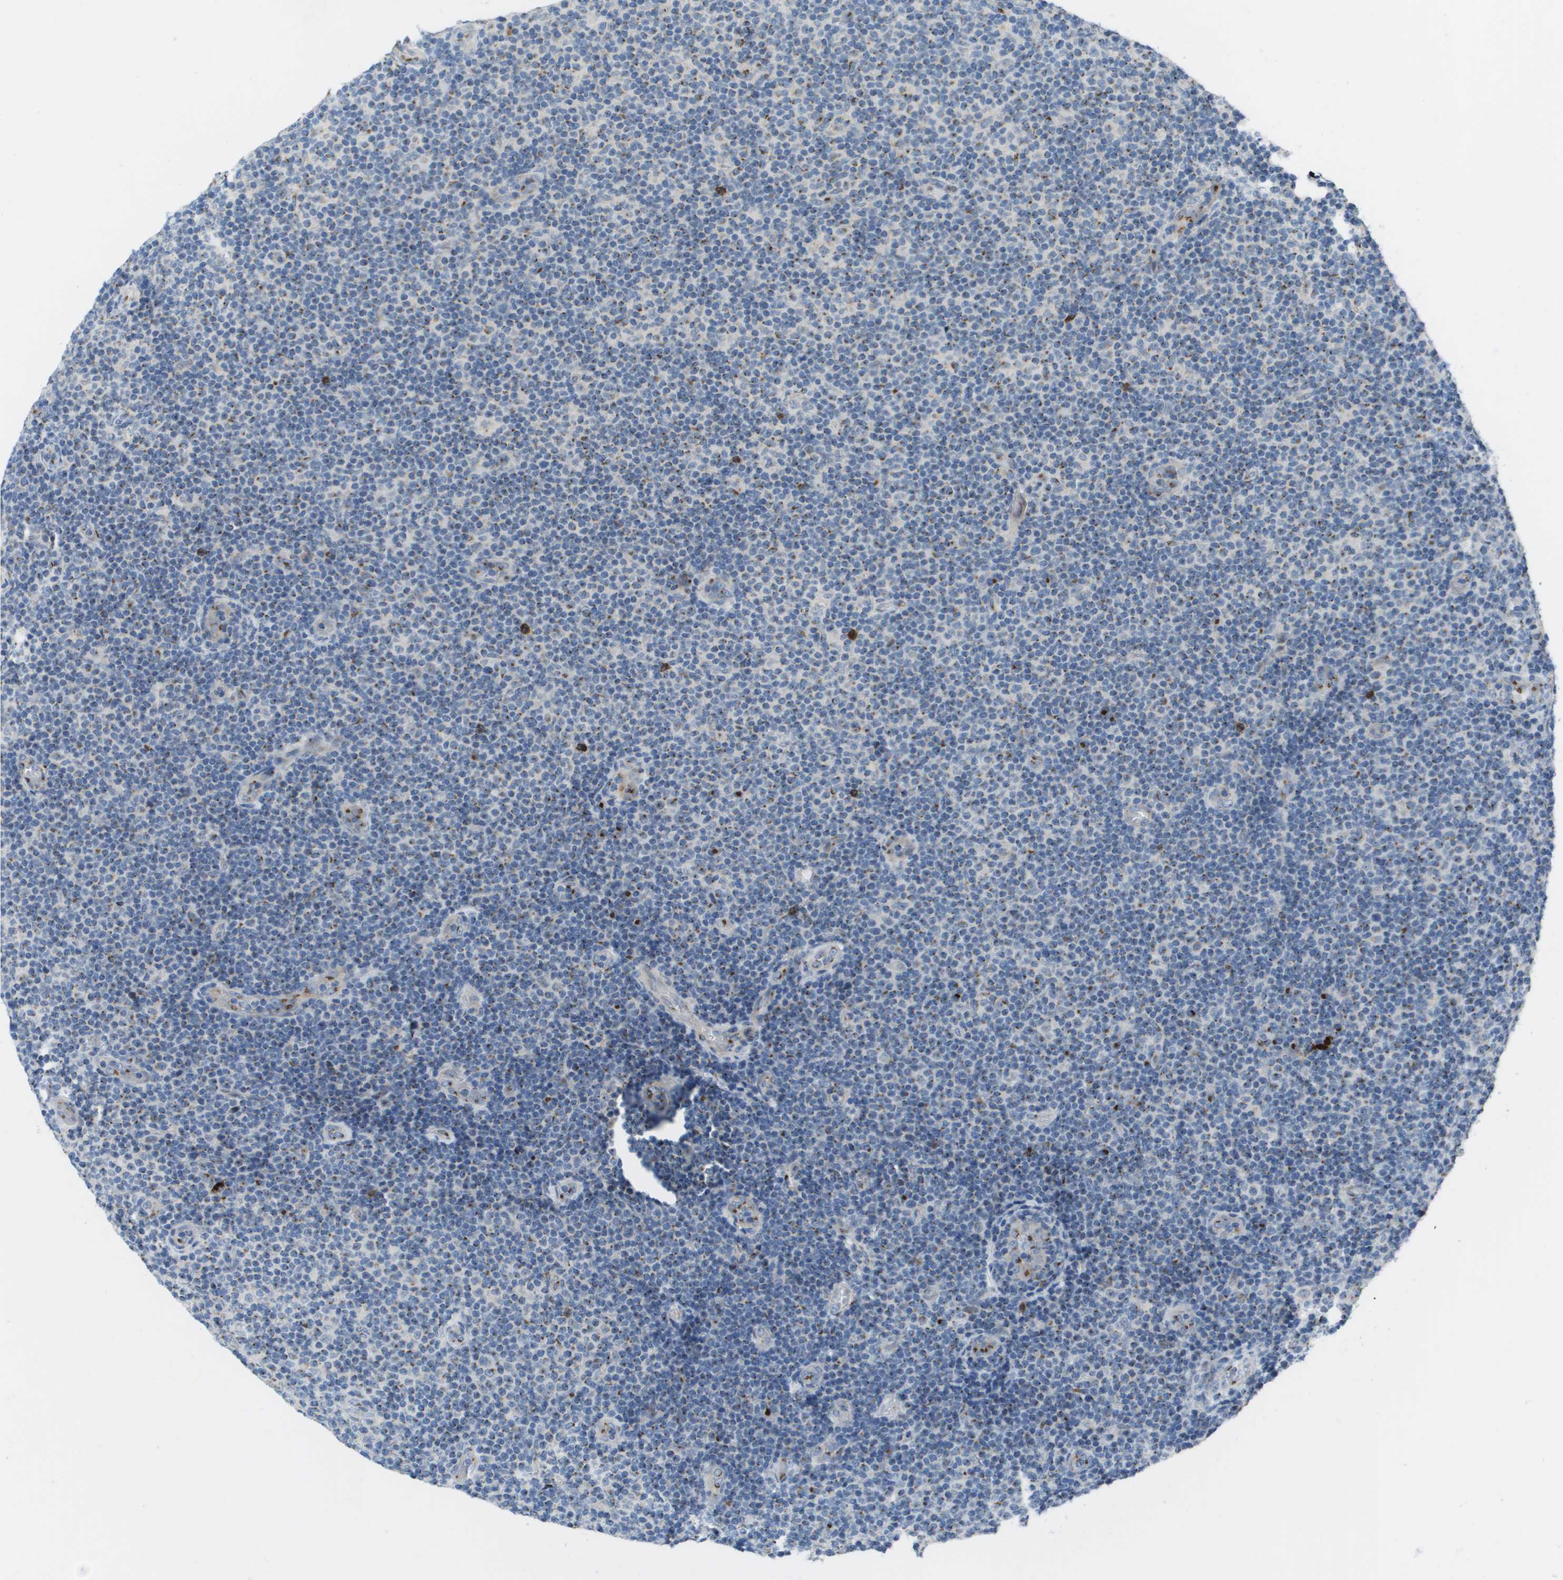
{"staining": {"intensity": "moderate", "quantity": "25%-75%", "location": "cytoplasmic/membranous"}, "tissue": "lymphoma", "cell_type": "Tumor cells", "image_type": "cancer", "snomed": [{"axis": "morphology", "description": "Malignant lymphoma, non-Hodgkin's type, Low grade"}, {"axis": "topography", "description": "Lymph node"}], "caption": "Lymphoma stained with DAB (3,3'-diaminobenzidine) immunohistochemistry demonstrates medium levels of moderate cytoplasmic/membranous expression in approximately 25%-75% of tumor cells. Immunohistochemistry (ihc) stains the protein of interest in brown and the nuclei are stained blue.", "gene": "QSOX2", "patient": {"sex": "male", "age": 83}}